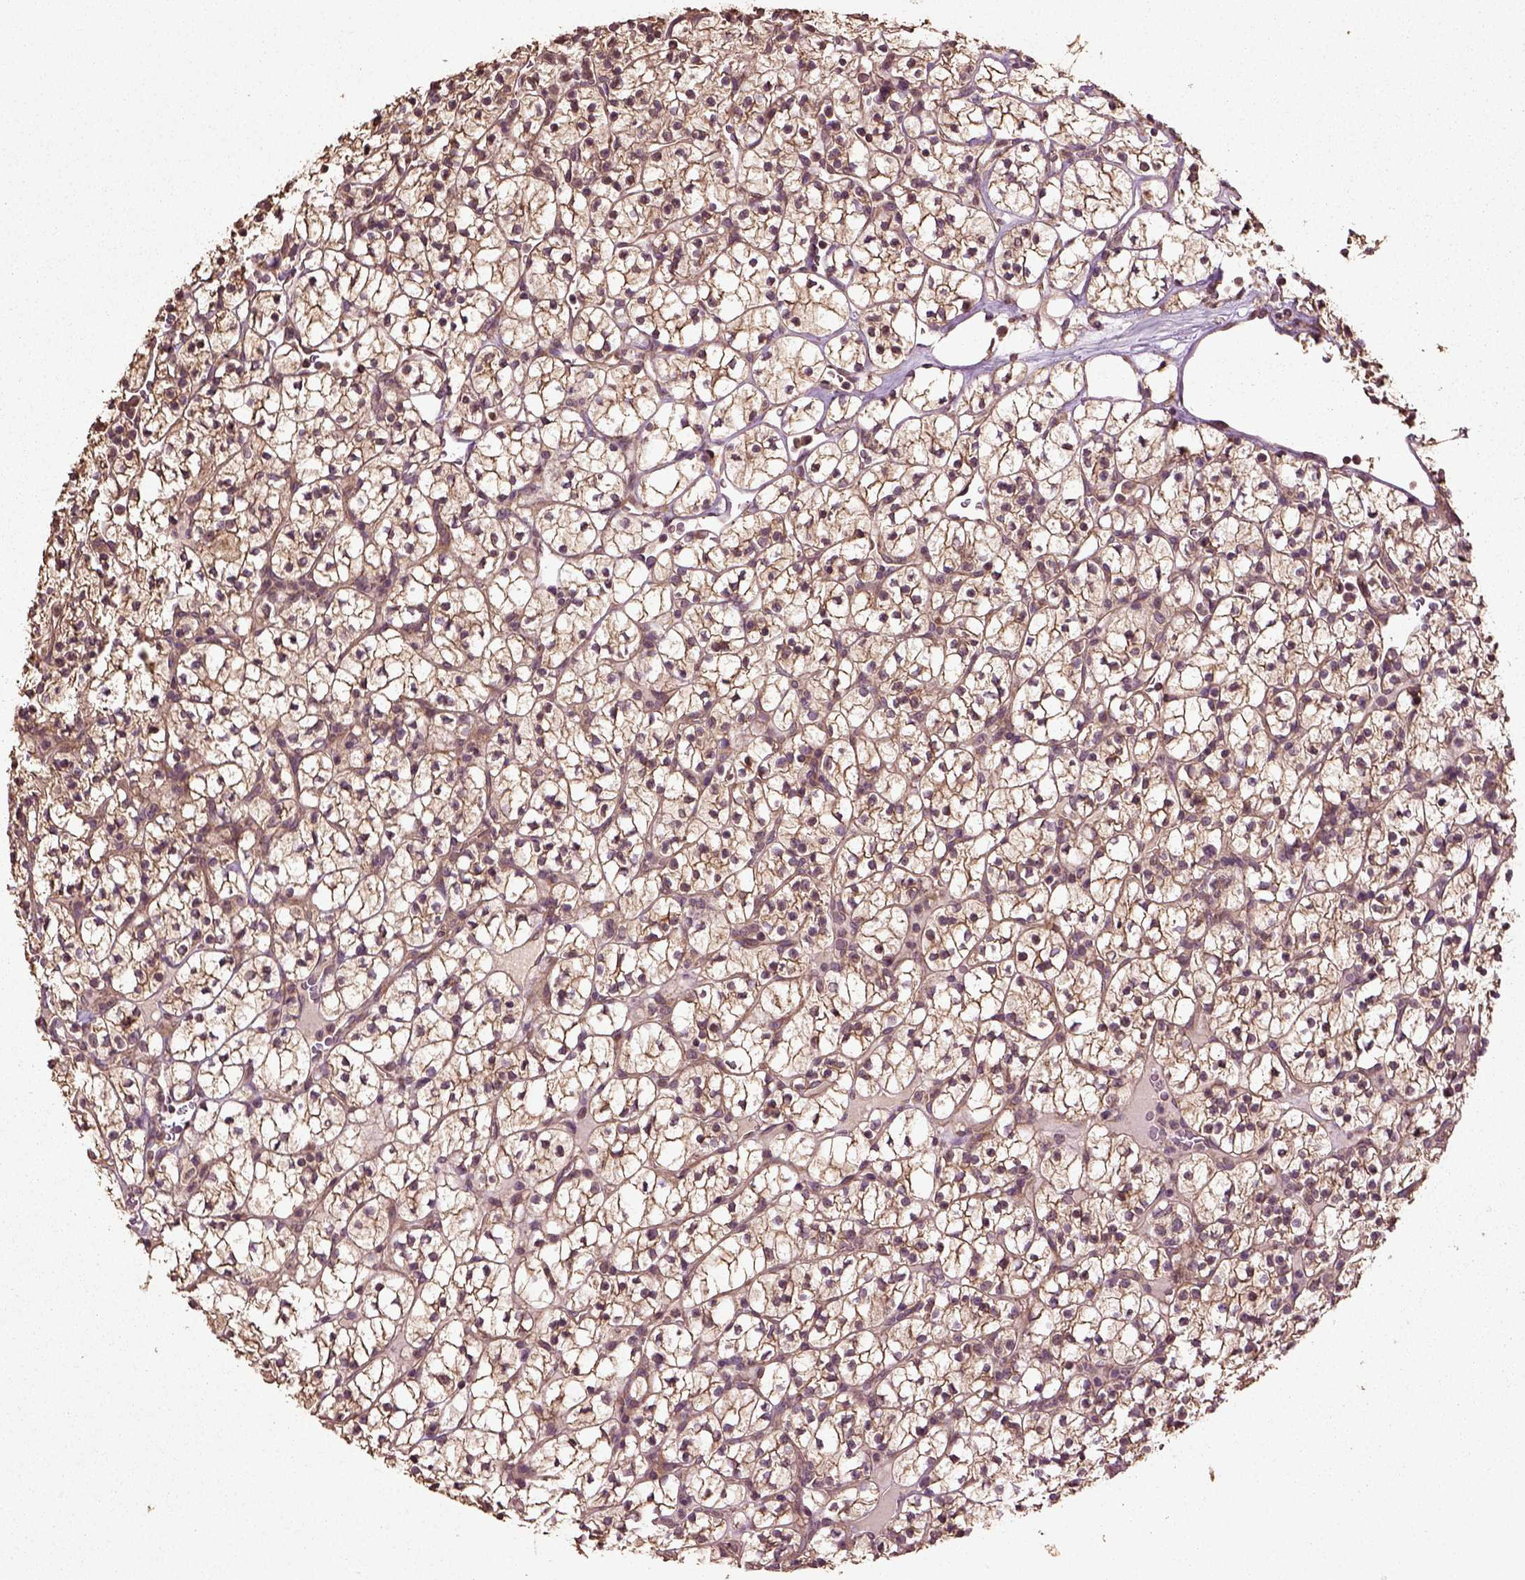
{"staining": {"intensity": "moderate", "quantity": ">75%", "location": "cytoplasmic/membranous"}, "tissue": "renal cancer", "cell_type": "Tumor cells", "image_type": "cancer", "snomed": [{"axis": "morphology", "description": "Adenocarcinoma, NOS"}, {"axis": "topography", "description": "Kidney"}], "caption": "This photomicrograph displays immunohistochemistry staining of renal cancer (adenocarcinoma), with medium moderate cytoplasmic/membranous expression in about >75% of tumor cells.", "gene": "ERV3-1", "patient": {"sex": "female", "age": 89}}